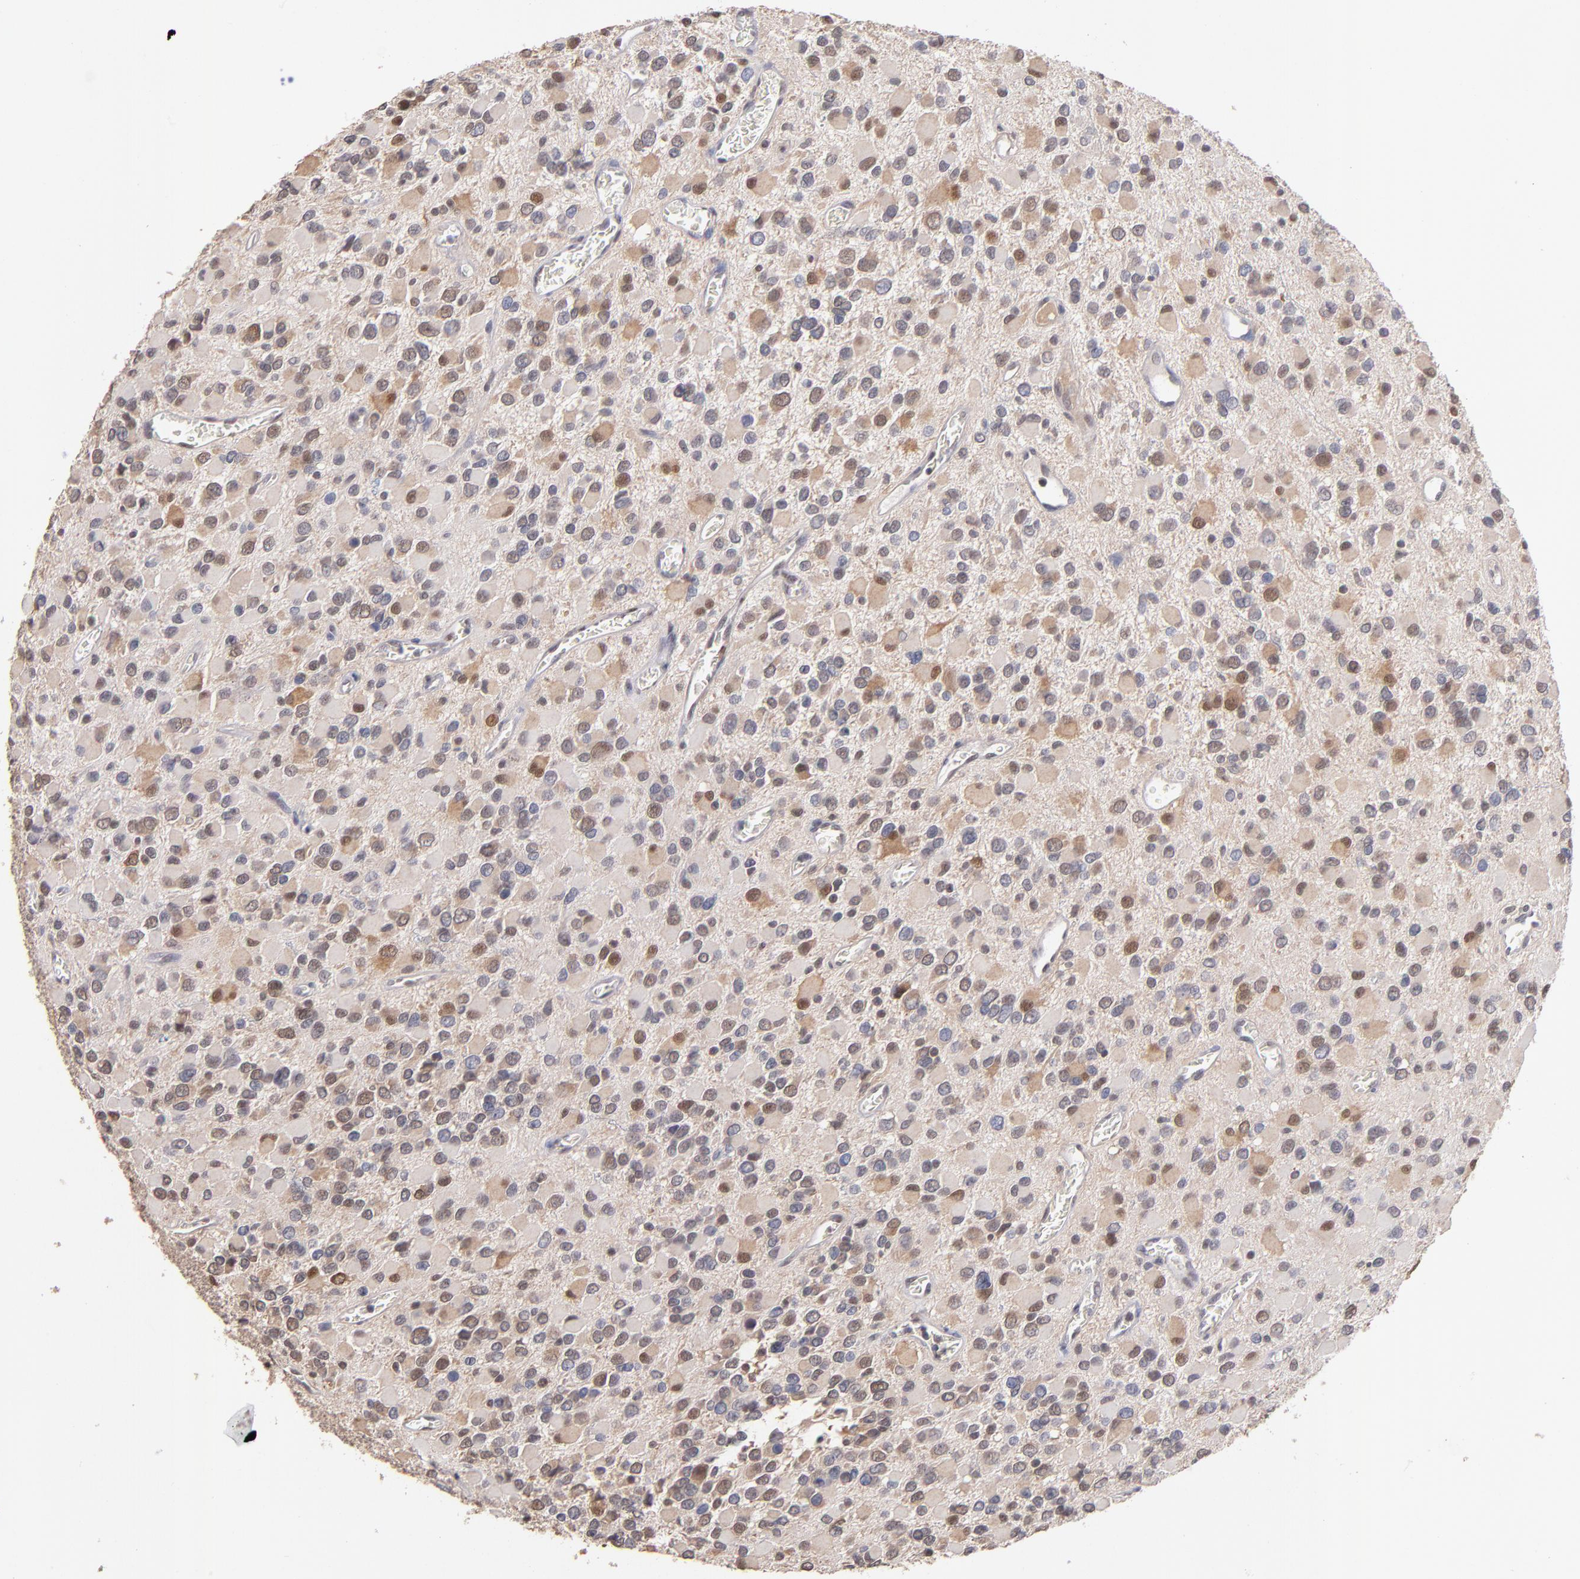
{"staining": {"intensity": "weak", "quantity": "25%-75%", "location": "cytoplasmic/membranous,nuclear"}, "tissue": "glioma", "cell_type": "Tumor cells", "image_type": "cancer", "snomed": [{"axis": "morphology", "description": "Glioma, malignant, Low grade"}, {"axis": "topography", "description": "Brain"}], "caption": "This image shows immunohistochemistry (IHC) staining of human glioma, with low weak cytoplasmic/membranous and nuclear expression in about 25%-75% of tumor cells.", "gene": "PSMD10", "patient": {"sex": "male", "age": 42}}